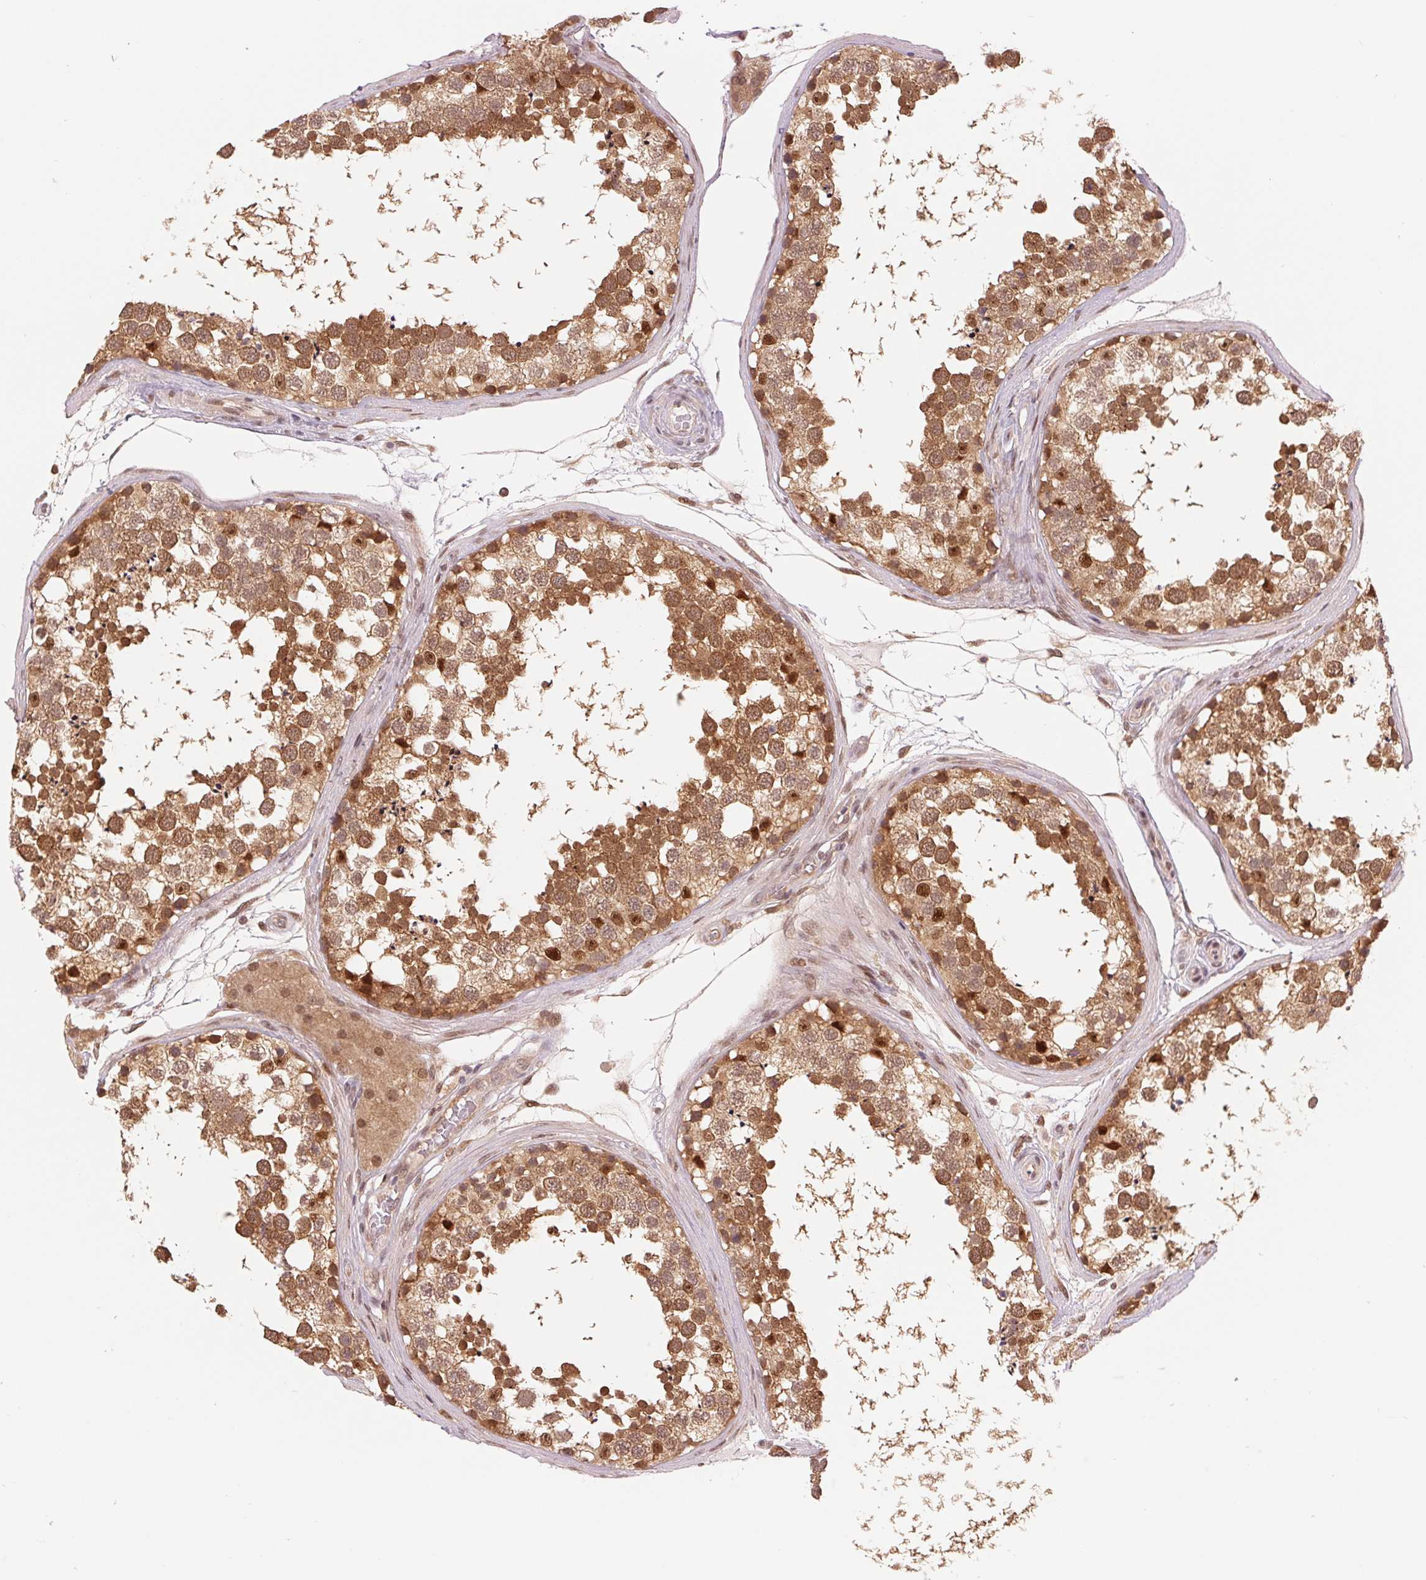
{"staining": {"intensity": "moderate", "quantity": ">75%", "location": "cytoplasmic/membranous,nuclear"}, "tissue": "testis", "cell_type": "Cells in seminiferous ducts", "image_type": "normal", "snomed": [{"axis": "morphology", "description": "Normal tissue, NOS"}, {"axis": "morphology", "description": "Seminoma, NOS"}, {"axis": "topography", "description": "Testis"}], "caption": "The image exhibits a brown stain indicating the presence of a protein in the cytoplasmic/membranous,nuclear of cells in seminiferous ducts in testis. The staining was performed using DAB to visualize the protein expression in brown, while the nuclei were stained in blue with hematoxylin (Magnification: 20x).", "gene": "ERI3", "patient": {"sex": "male", "age": 65}}